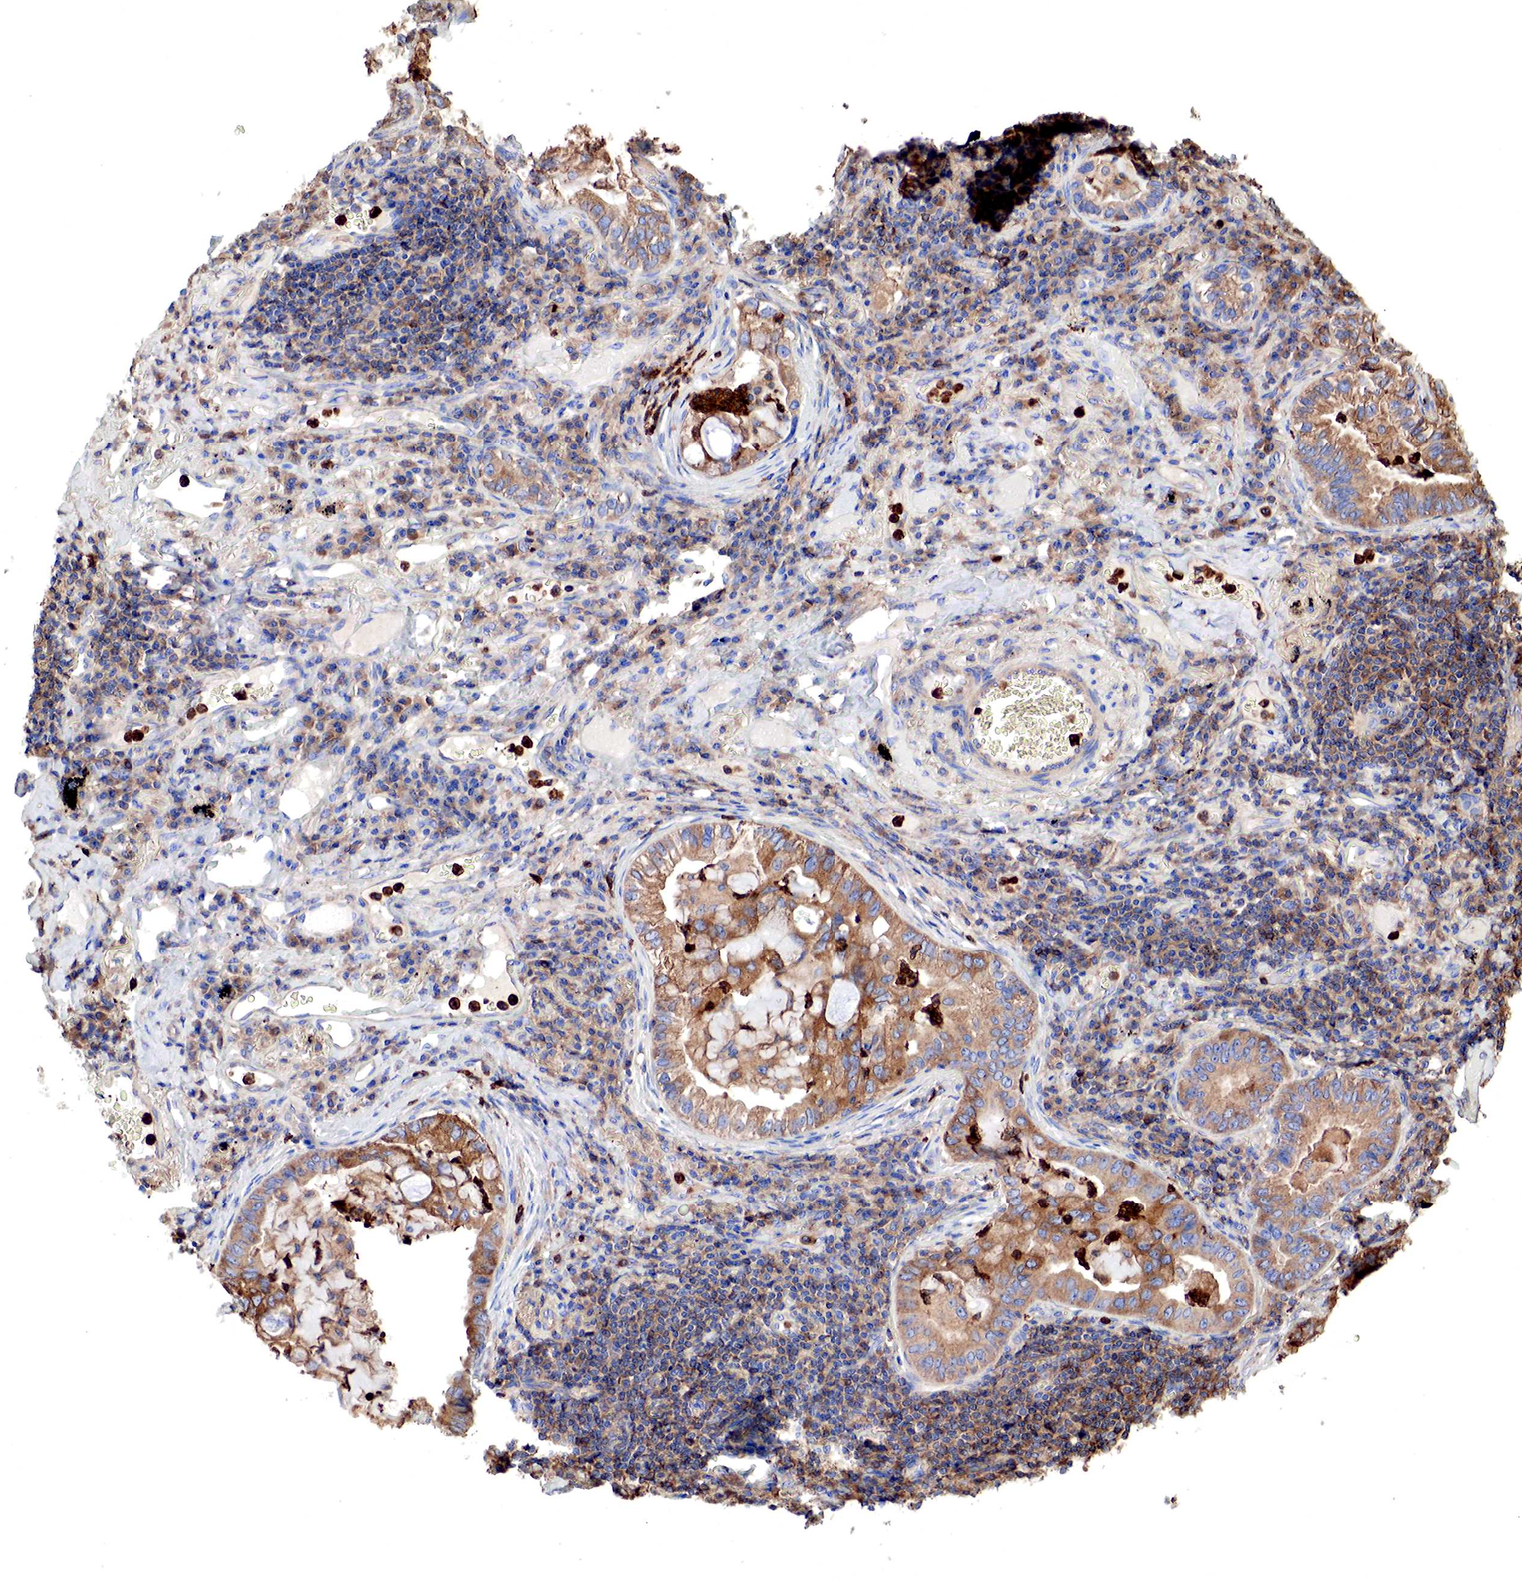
{"staining": {"intensity": "weak", "quantity": "25%-75%", "location": "cytoplasmic/membranous"}, "tissue": "lung cancer", "cell_type": "Tumor cells", "image_type": "cancer", "snomed": [{"axis": "morphology", "description": "Adenocarcinoma, NOS"}, {"axis": "topography", "description": "Lung"}], "caption": "Human lung cancer (adenocarcinoma) stained with a protein marker exhibits weak staining in tumor cells.", "gene": "G6PD", "patient": {"sex": "female", "age": 50}}